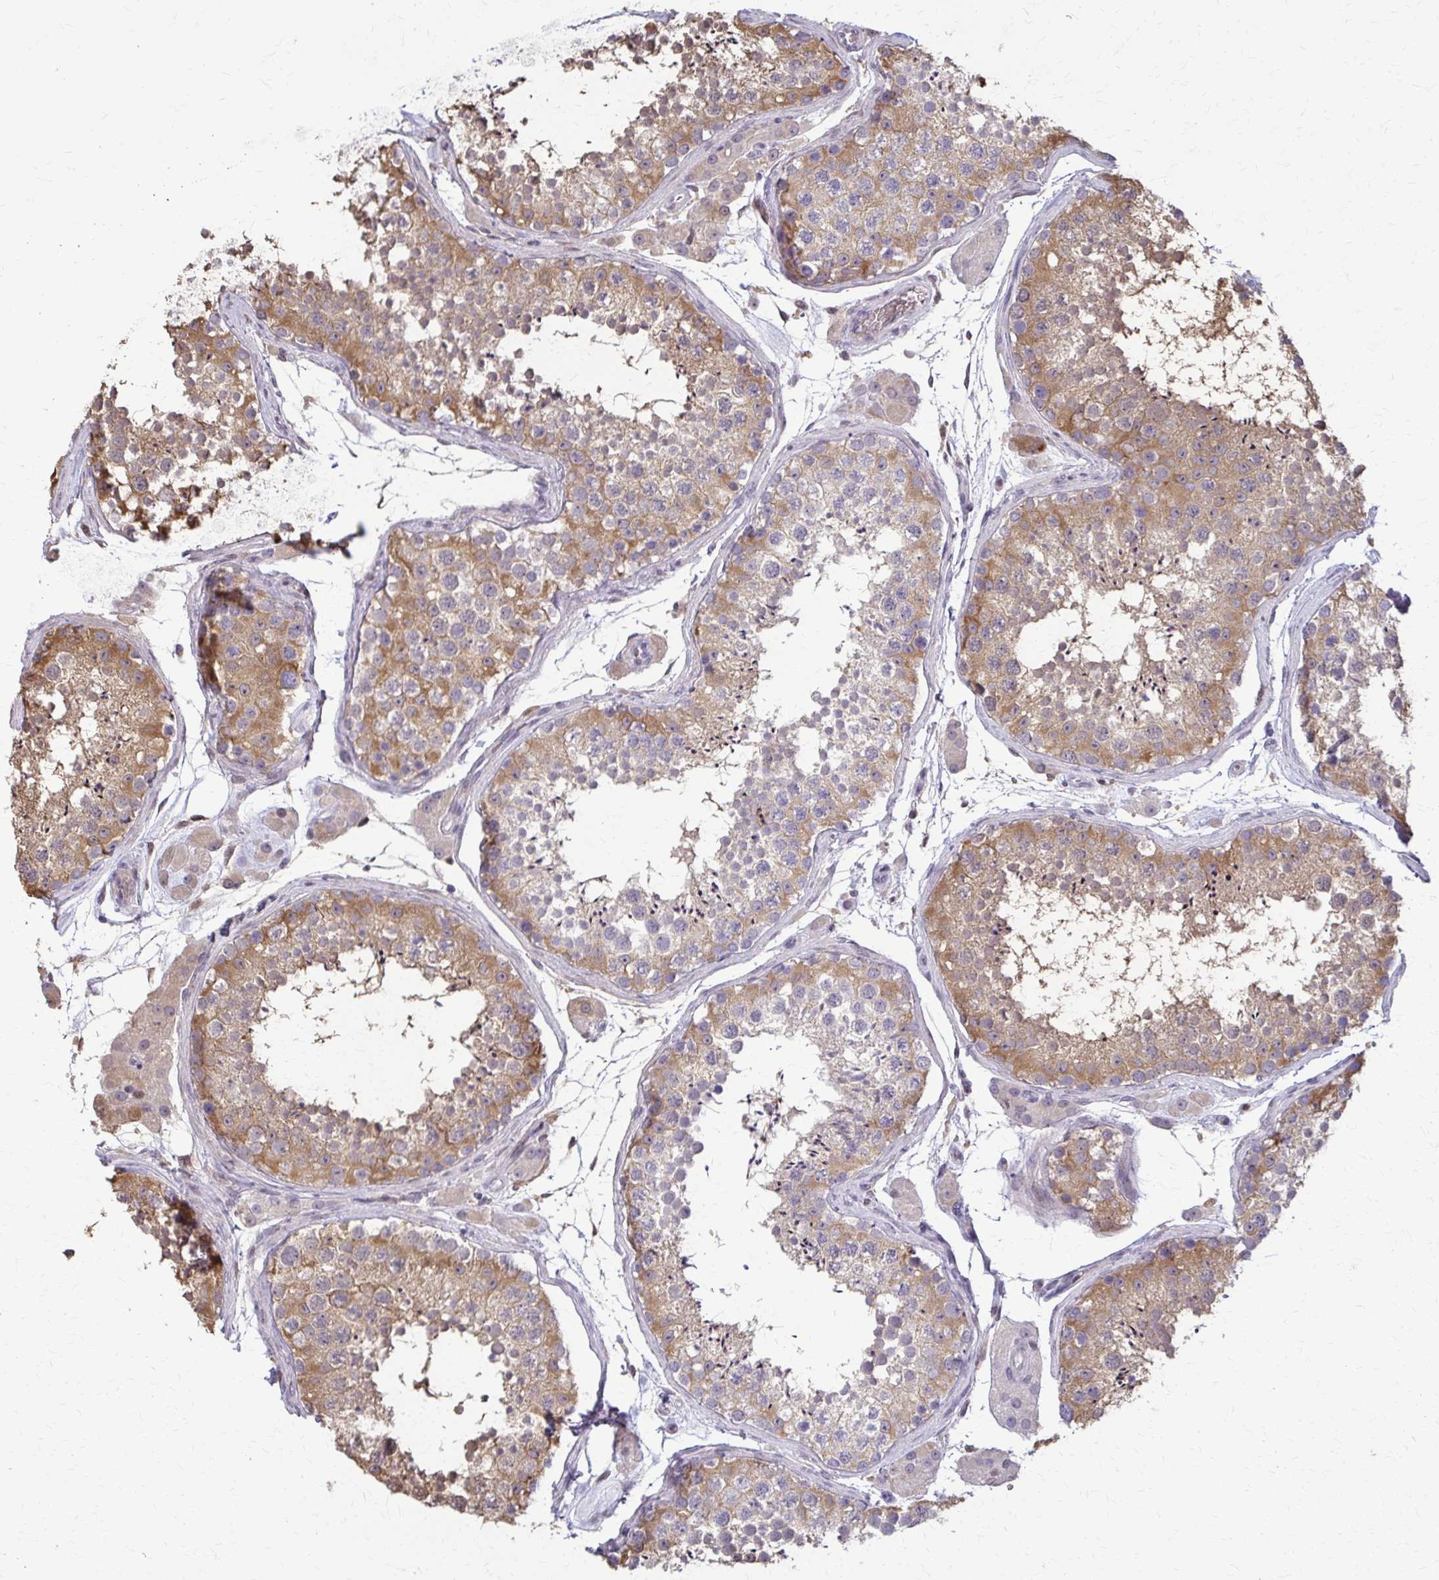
{"staining": {"intensity": "moderate", "quantity": "25%-75%", "location": "cytoplasmic/membranous"}, "tissue": "testis", "cell_type": "Cells in seminiferous ducts", "image_type": "normal", "snomed": [{"axis": "morphology", "description": "Normal tissue, NOS"}, {"axis": "topography", "description": "Testis"}], "caption": "Testis stained with immunohistochemistry exhibits moderate cytoplasmic/membranous positivity in about 25%-75% of cells in seminiferous ducts. (DAB (3,3'-diaminobenzidine) = brown stain, brightfield microscopy at high magnification).", "gene": "ZNF34", "patient": {"sex": "male", "age": 41}}